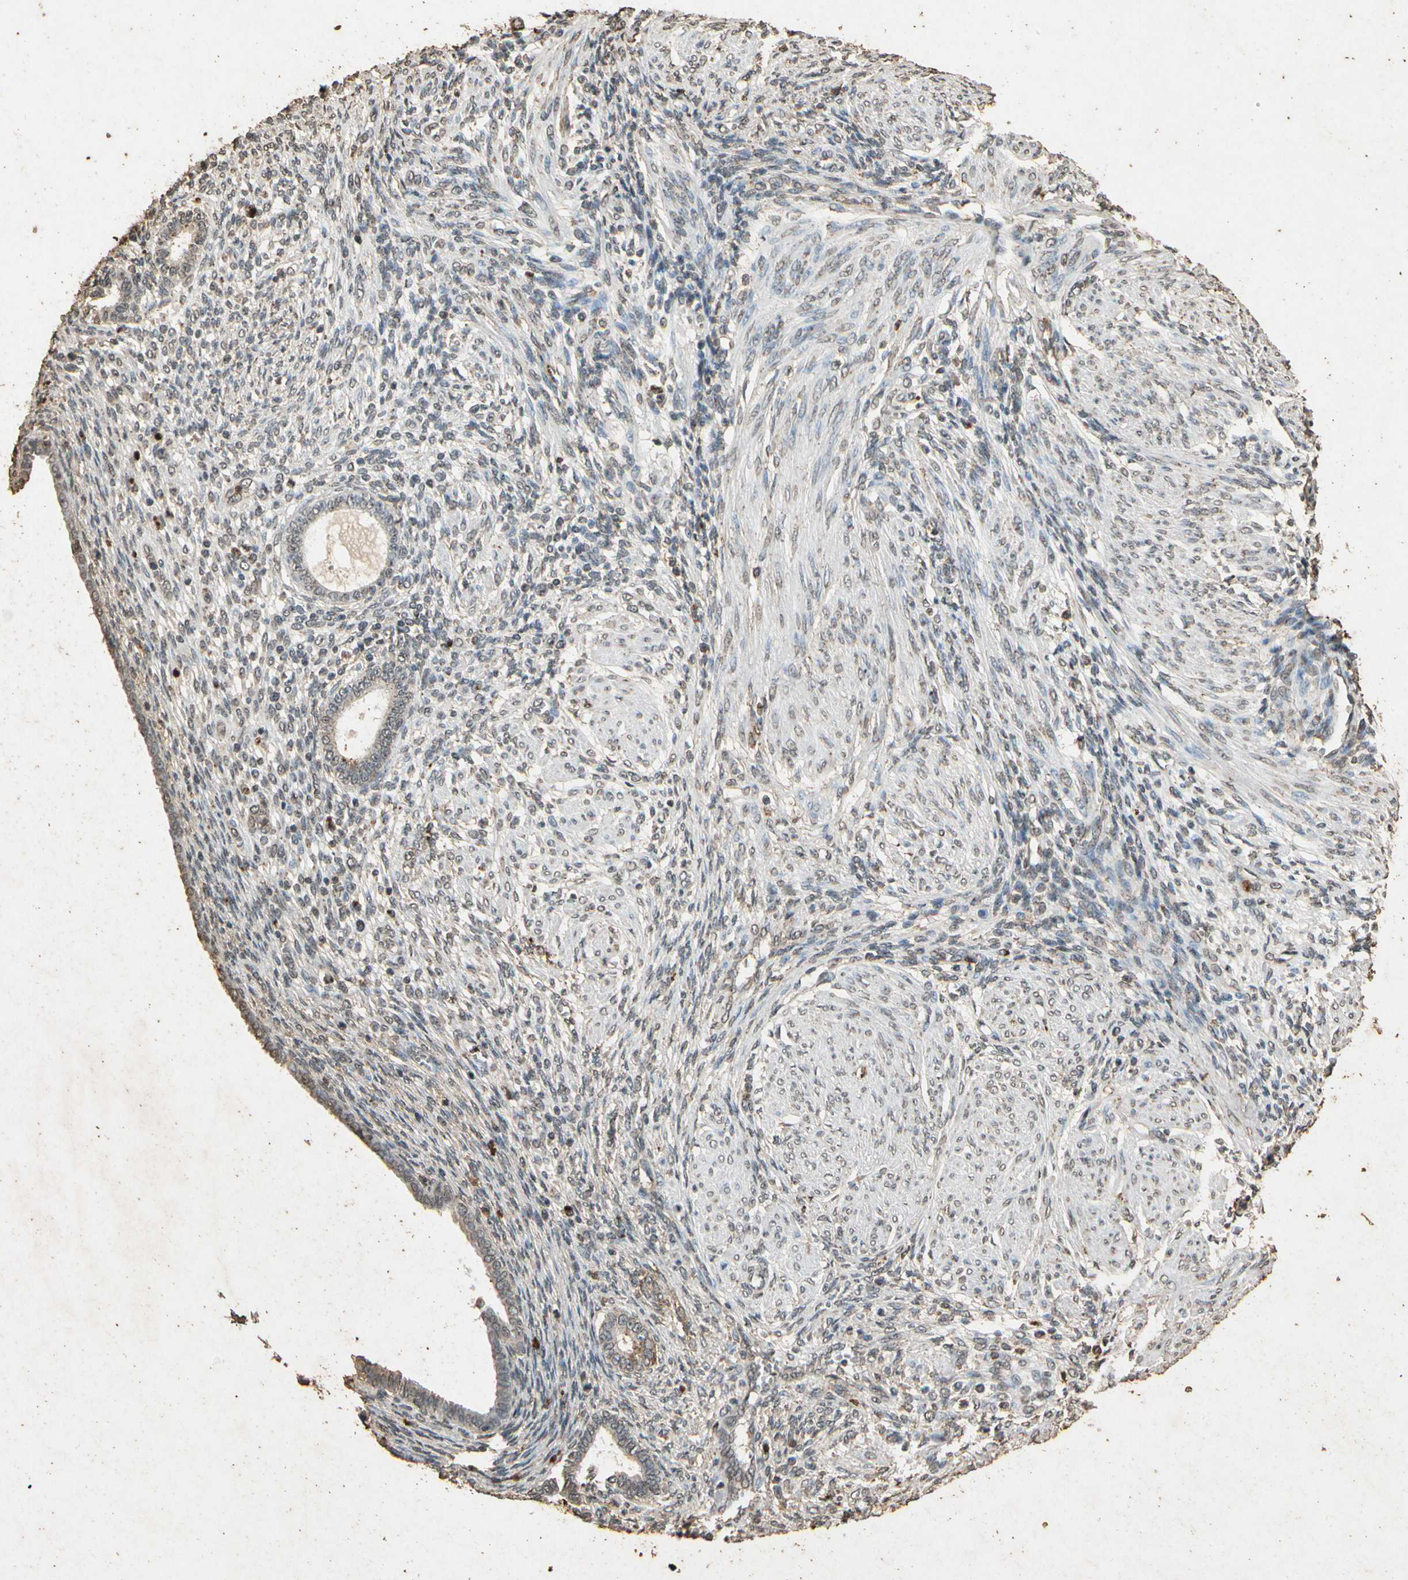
{"staining": {"intensity": "moderate", "quantity": "25%-75%", "location": "cytoplasmic/membranous"}, "tissue": "endometrium", "cell_type": "Cells in endometrial stroma", "image_type": "normal", "snomed": [{"axis": "morphology", "description": "Normal tissue, NOS"}, {"axis": "topography", "description": "Endometrium"}], "caption": "An immunohistochemistry micrograph of normal tissue is shown. Protein staining in brown labels moderate cytoplasmic/membranous positivity in endometrium within cells in endometrial stroma. The protein is shown in brown color, while the nuclei are stained blue.", "gene": "GC", "patient": {"sex": "female", "age": 72}}